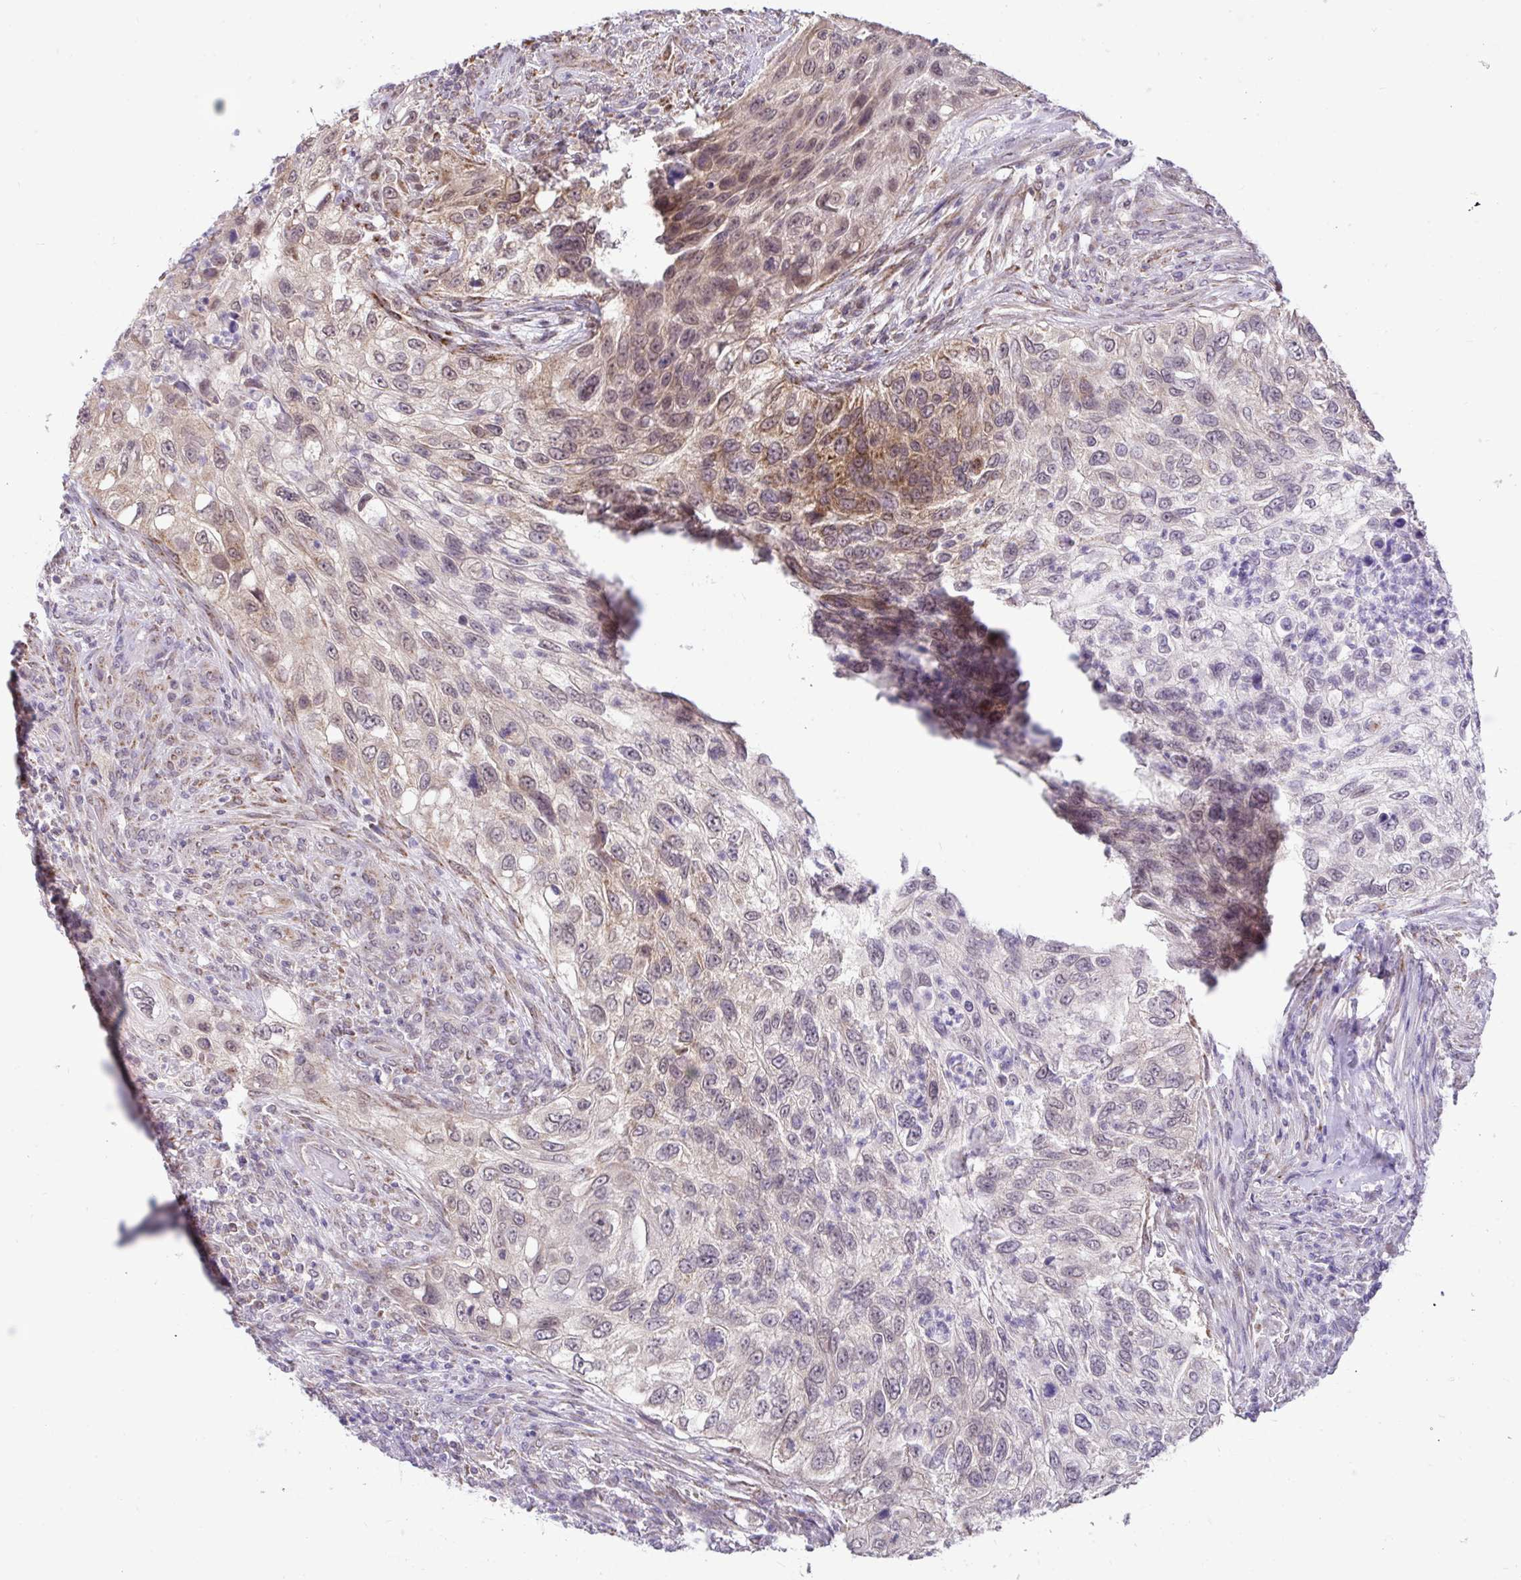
{"staining": {"intensity": "weak", "quantity": "25%-75%", "location": "cytoplasmic/membranous"}, "tissue": "urothelial cancer", "cell_type": "Tumor cells", "image_type": "cancer", "snomed": [{"axis": "morphology", "description": "Urothelial carcinoma, High grade"}, {"axis": "topography", "description": "Urinary bladder"}], "caption": "Immunohistochemical staining of human high-grade urothelial carcinoma shows low levels of weak cytoplasmic/membranous protein expression in about 25%-75% of tumor cells.", "gene": "PYCR2", "patient": {"sex": "female", "age": 60}}